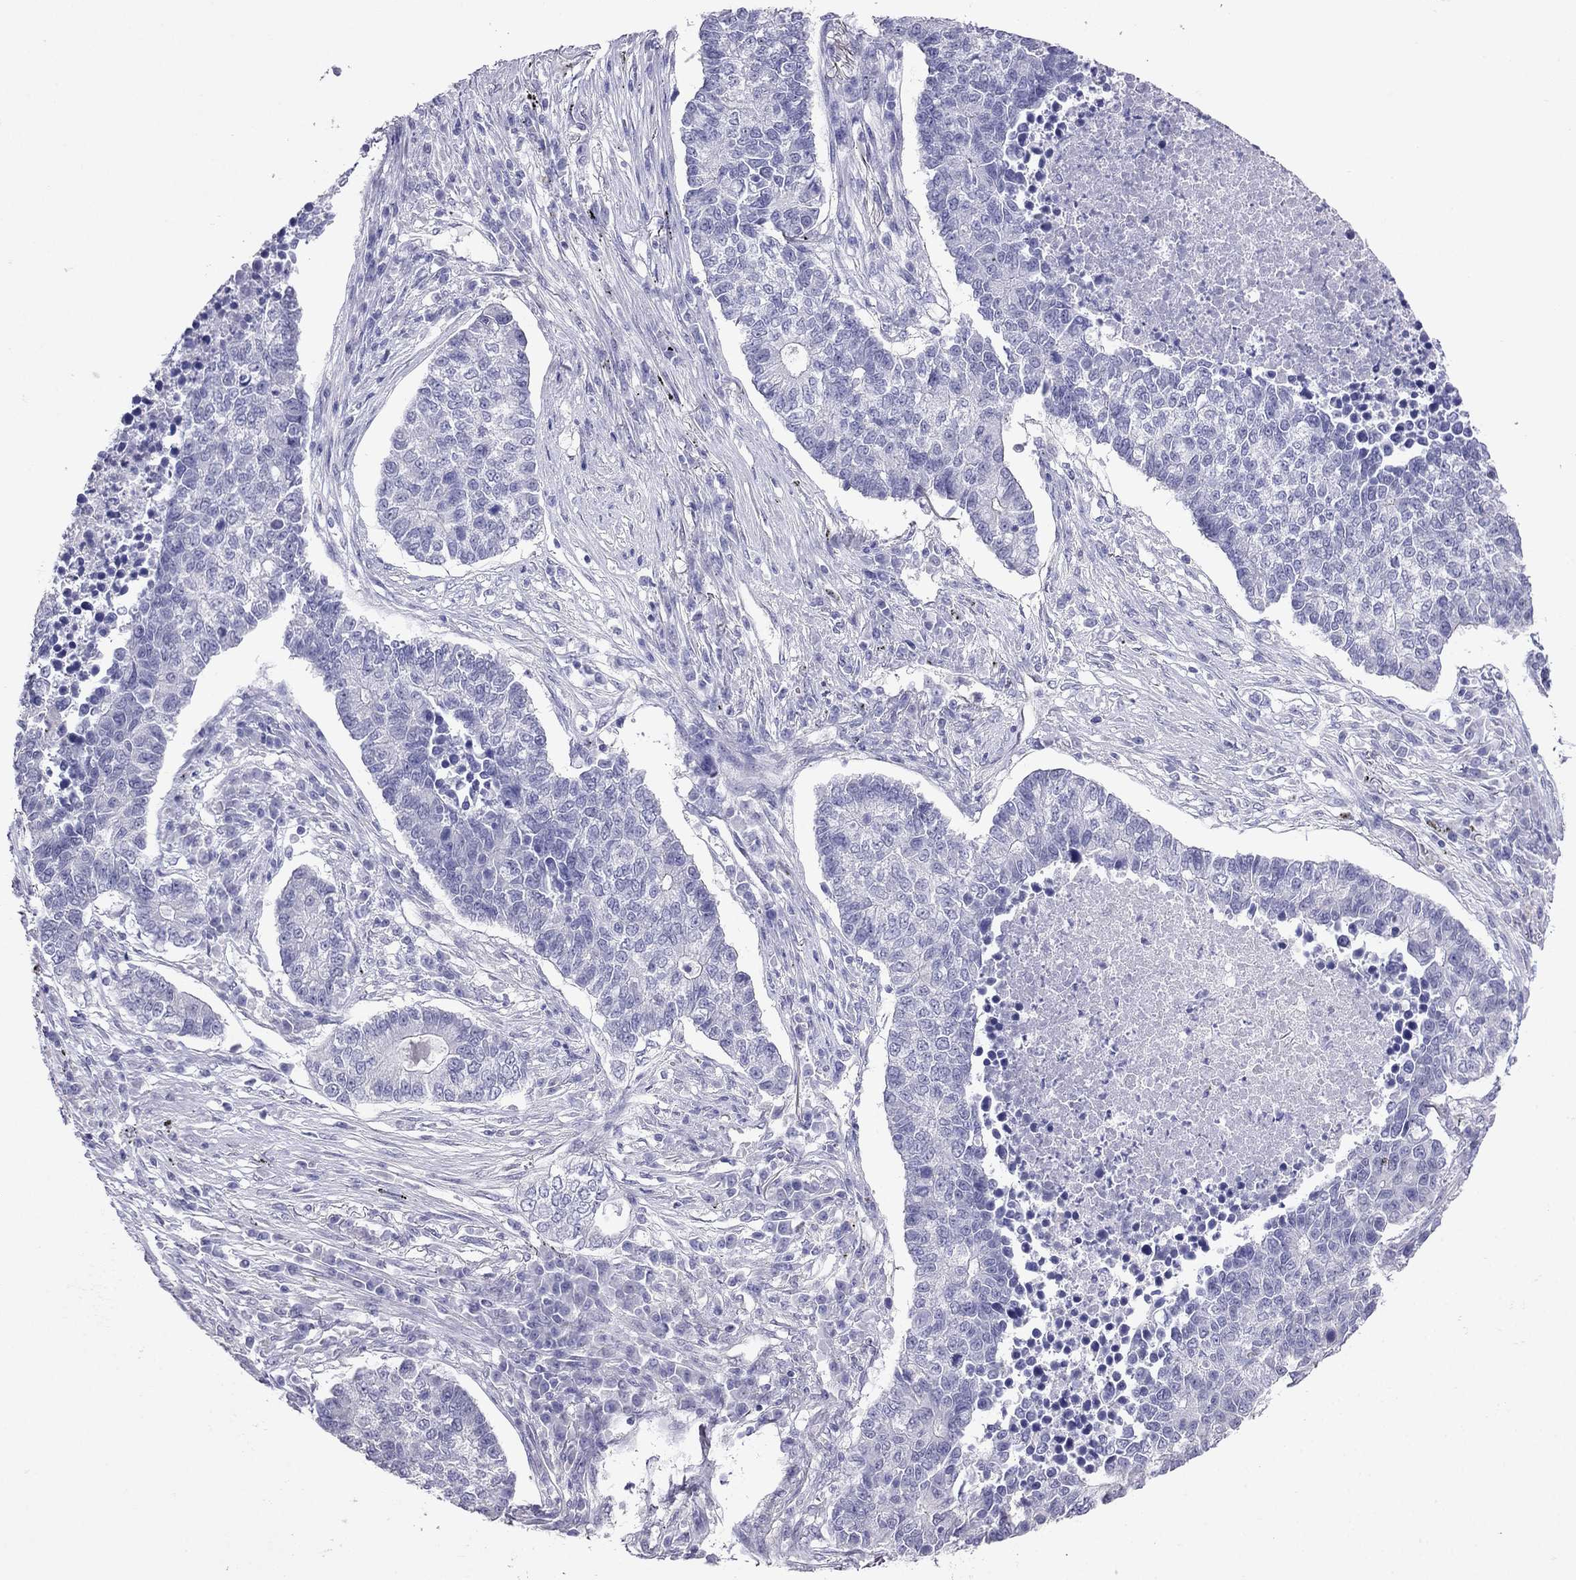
{"staining": {"intensity": "negative", "quantity": "none", "location": "none"}, "tissue": "lung cancer", "cell_type": "Tumor cells", "image_type": "cancer", "snomed": [{"axis": "morphology", "description": "Adenocarcinoma, NOS"}, {"axis": "topography", "description": "Lung"}], "caption": "Immunohistochemistry (IHC) of human lung cancer (adenocarcinoma) displays no expression in tumor cells.", "gene": "SCNN1D", "patient": {"sex": "male", "age": 57}}